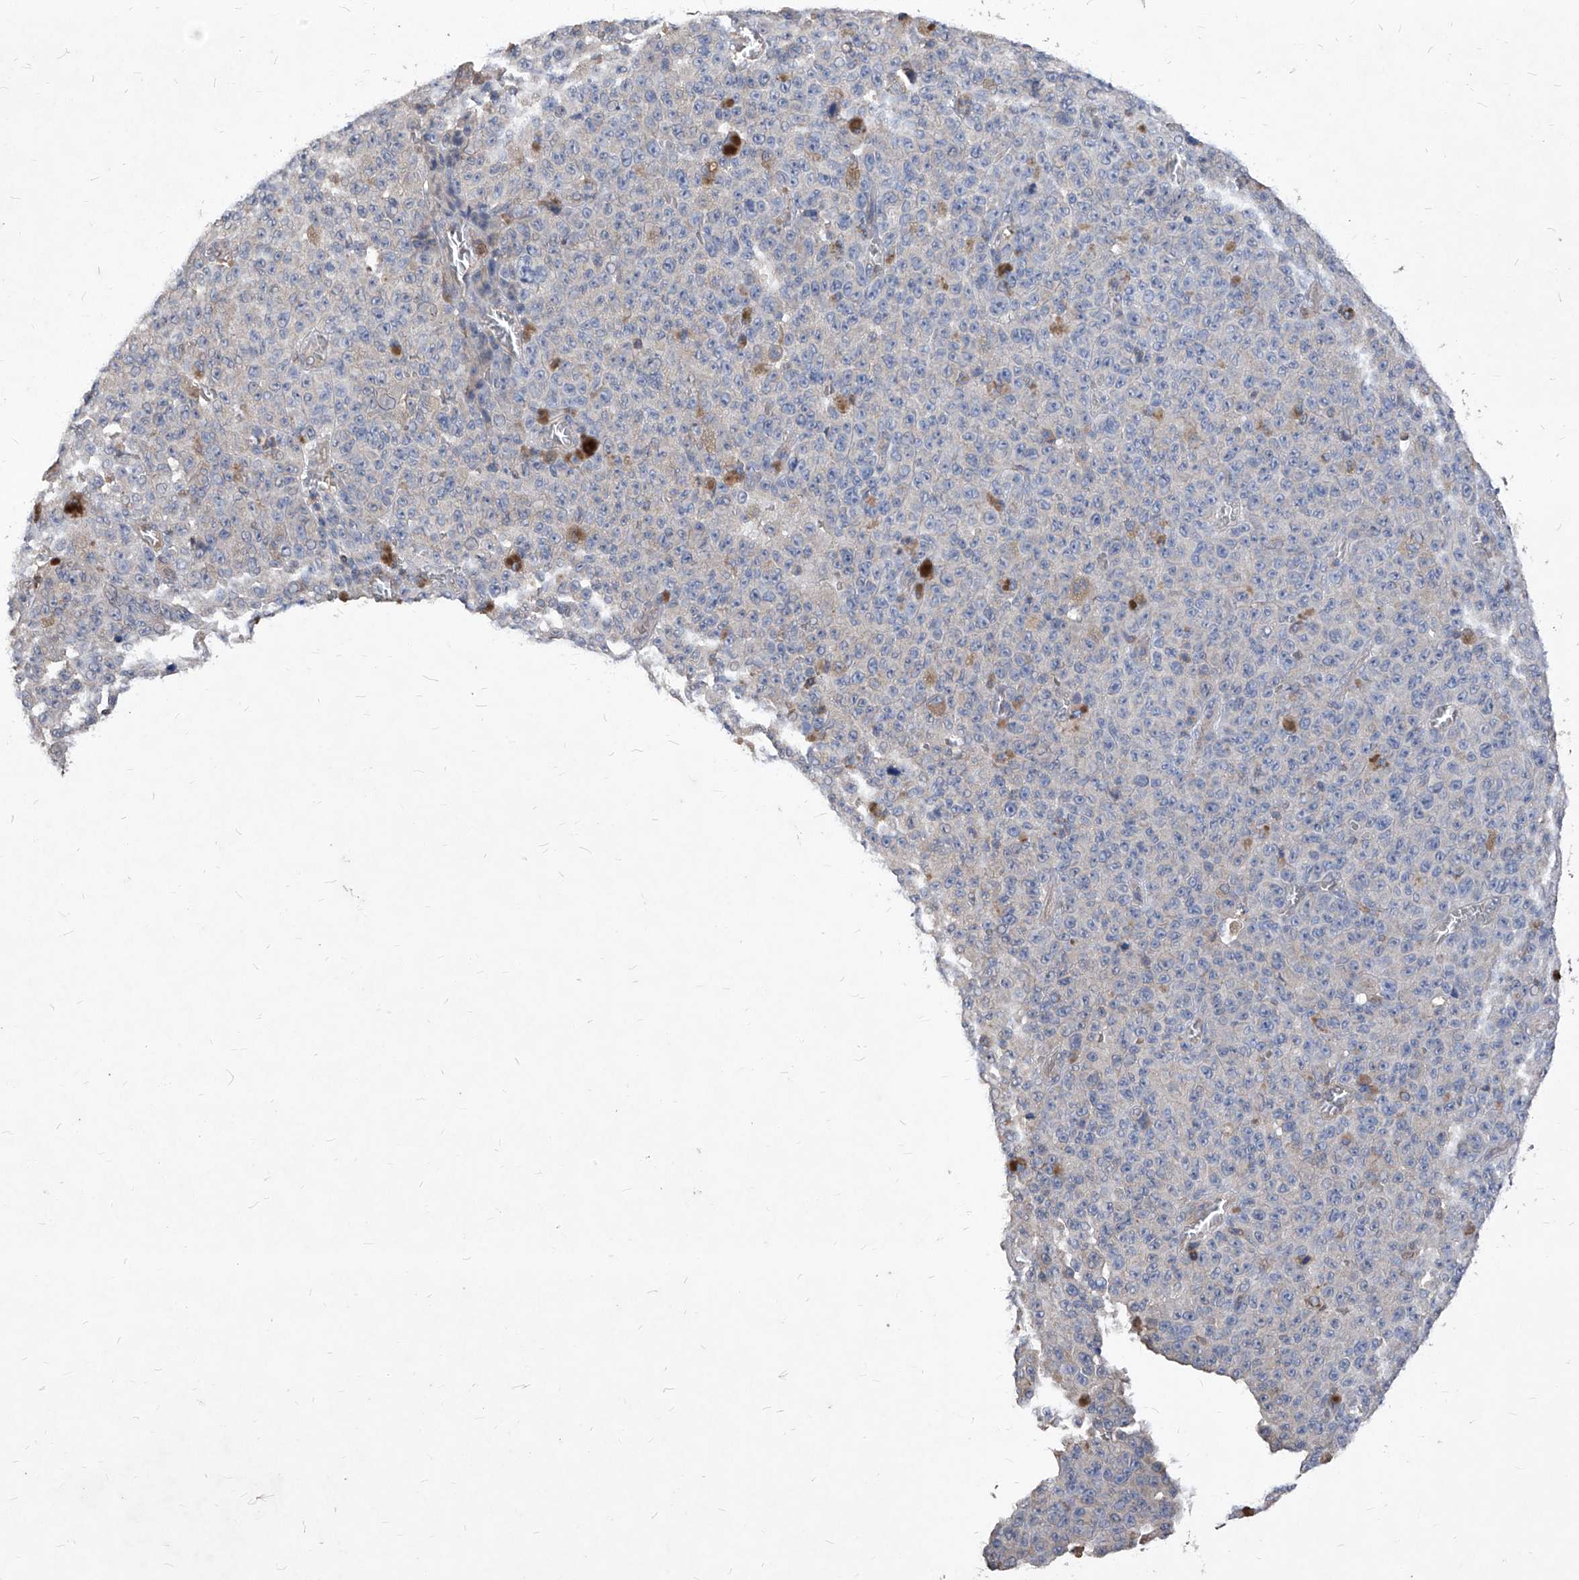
{"staining": {"intensity": "negative", "quantity": "none", "location": "none"}, "tissue": "melanoma", "cell_type": "Tumor cells", "image_type": "cancer", "snomed": [{"axis": "morphology", "description": "Malignant melanoma, NOS"}, {"axis": "topography", "description": "Skin"}], "caption": "An IHC photomicrograph of melanoma is shown. There is no staining in tumor cells of melanoma.", "gene": "SYNGR1", "patient": {"sex": "female", "age": 82}}